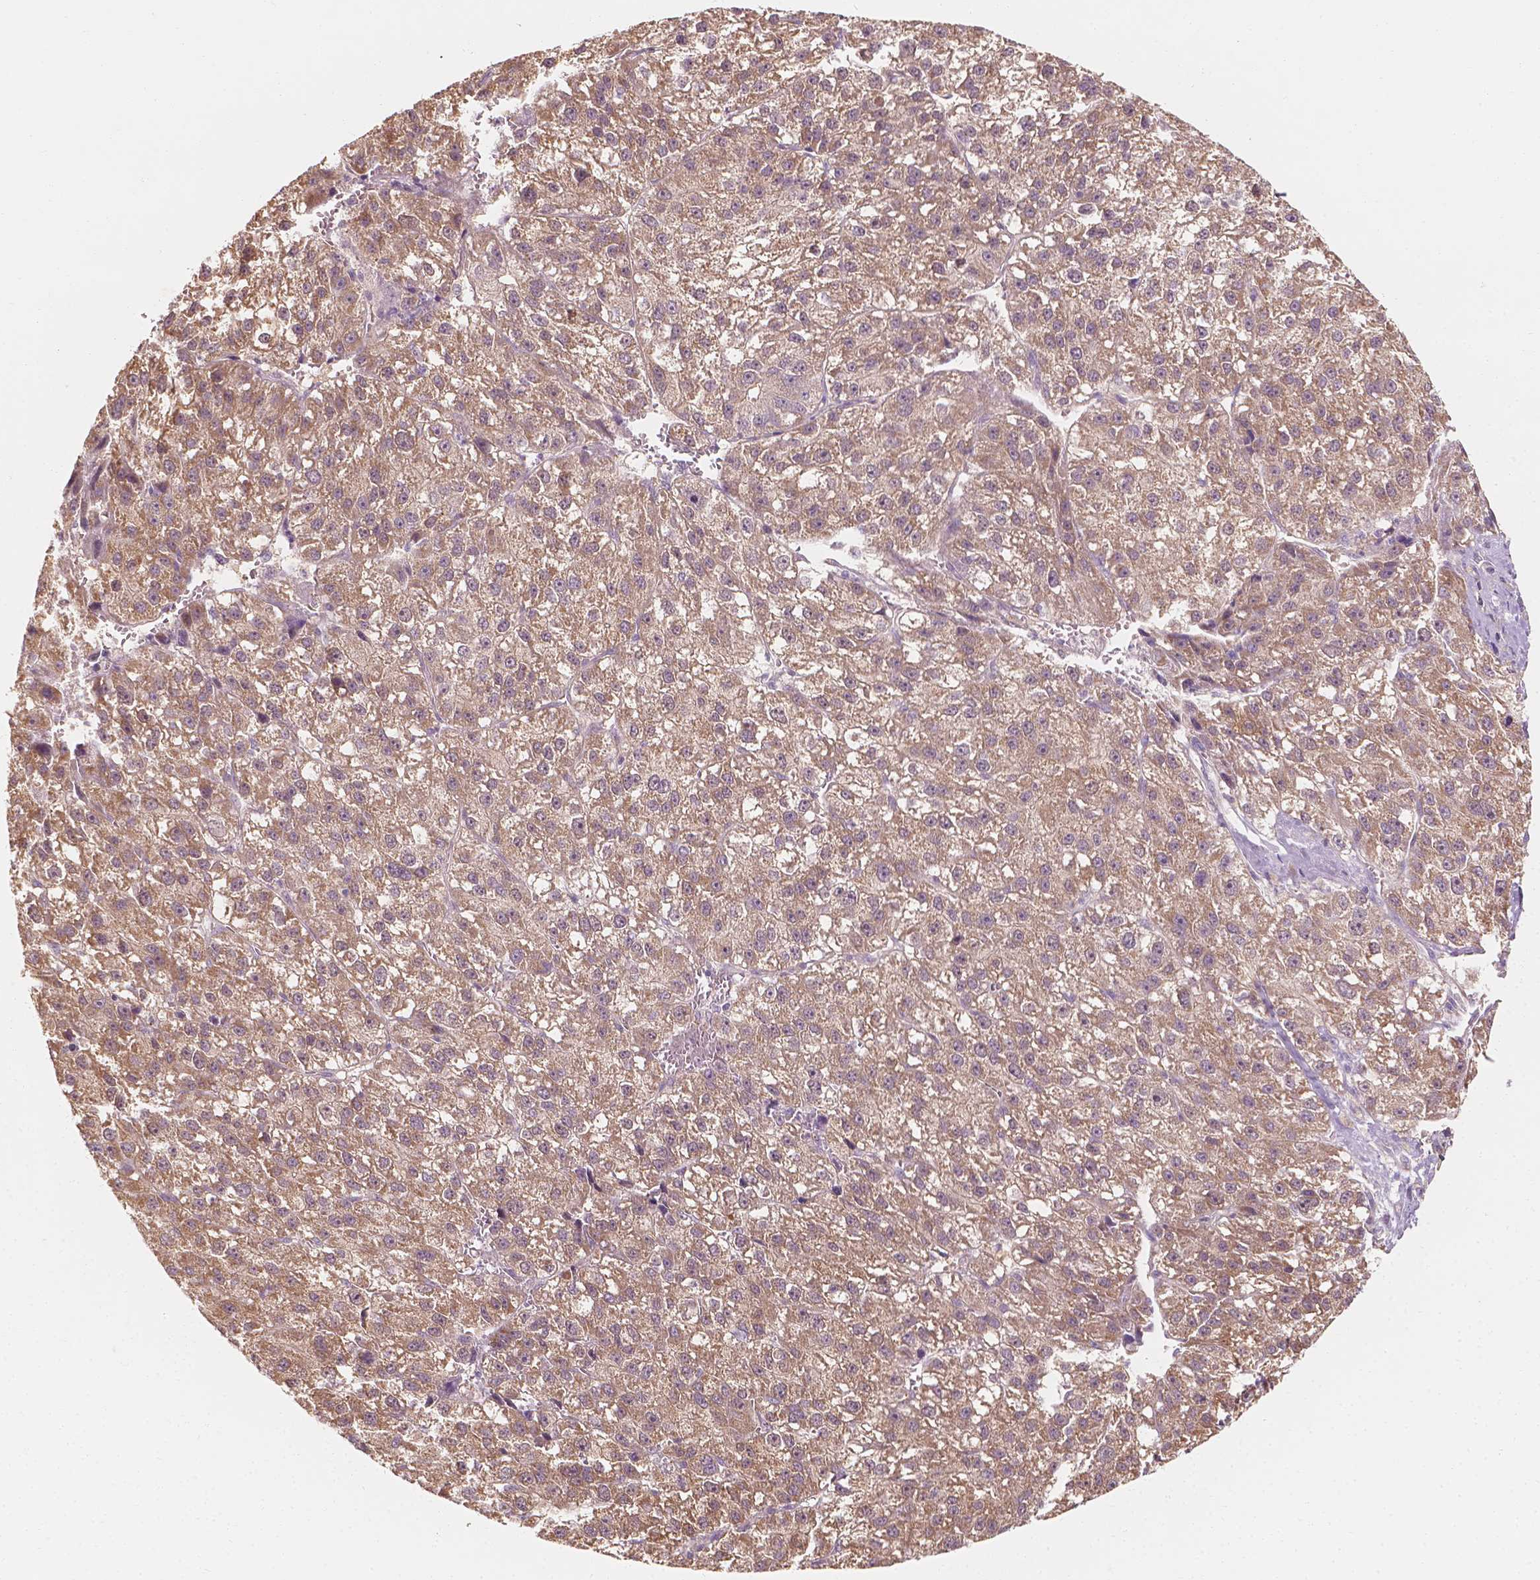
{"staining": {"intensity": "moderate", "quantity": ">75%", "location": "cytoplasmic/membranous"}, "tissue": "liver cancer", "cell_type": "Tumor cells", "image_type": "cancer", "snomed": [{"axis": "morphology", "description": "Carcinoma, Hepatocellular, NOS"}, {"axis": "topography", "description": "Liver"}], "caption": "Immunohistochemistry staining of hepatocellular carcinoma (liver), which displays medium levels of moderate cytoplasmic/membranous expression in approximately >75% of tumor cells indicating moderate cytoplasmic/membranous protein positivity. The staining was performed using DAB (3,3'-diaminobenzidine) (brown) for protein detection and nuclei were counterstained in hematoxylin (blue).", "gene": "SHPK", "patient": {"sex": "female", "age": 70}}